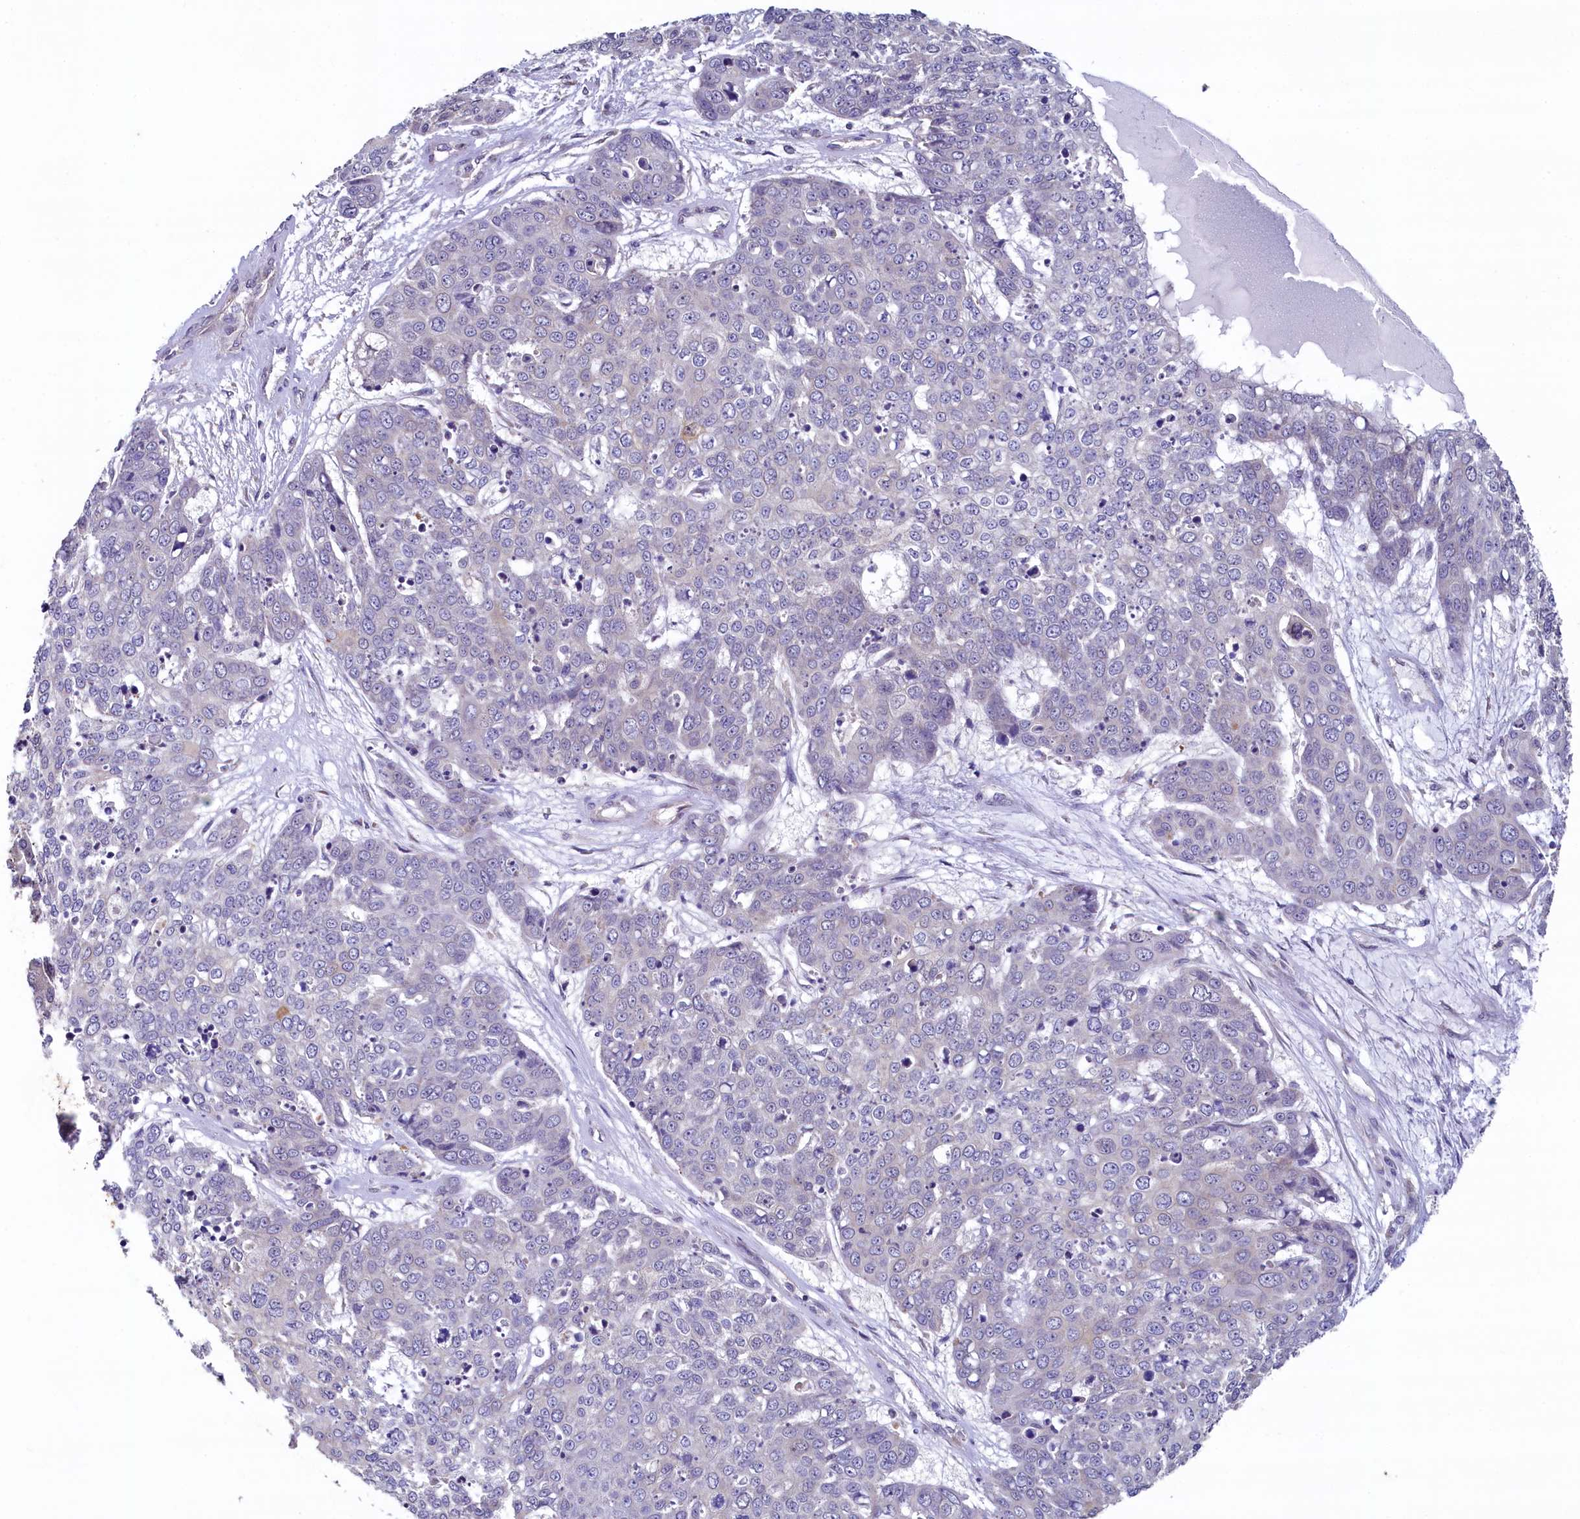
{"staining": {"intensity": "negative", "quantity": "none", "location": "none"}, "tissue": "skin cancer", "cell_type": "Tumor cells", "image_type": "cancer", "snomed": [{"axis": "morphology", "description": "Squamous cell carcinoma, NOS"}, {"axis": "topography", "description": "Skin"}], "caption": "This micrograph is of squamous cell carcinoma (skin) stained with immunohistochemistry (IHC) to label a protein in brown with the nuclei are counter-stained blue. There is no expression in tumor cells.", "gene": "SPATA2L", "patient": {"sex": "male", "age": 71}}